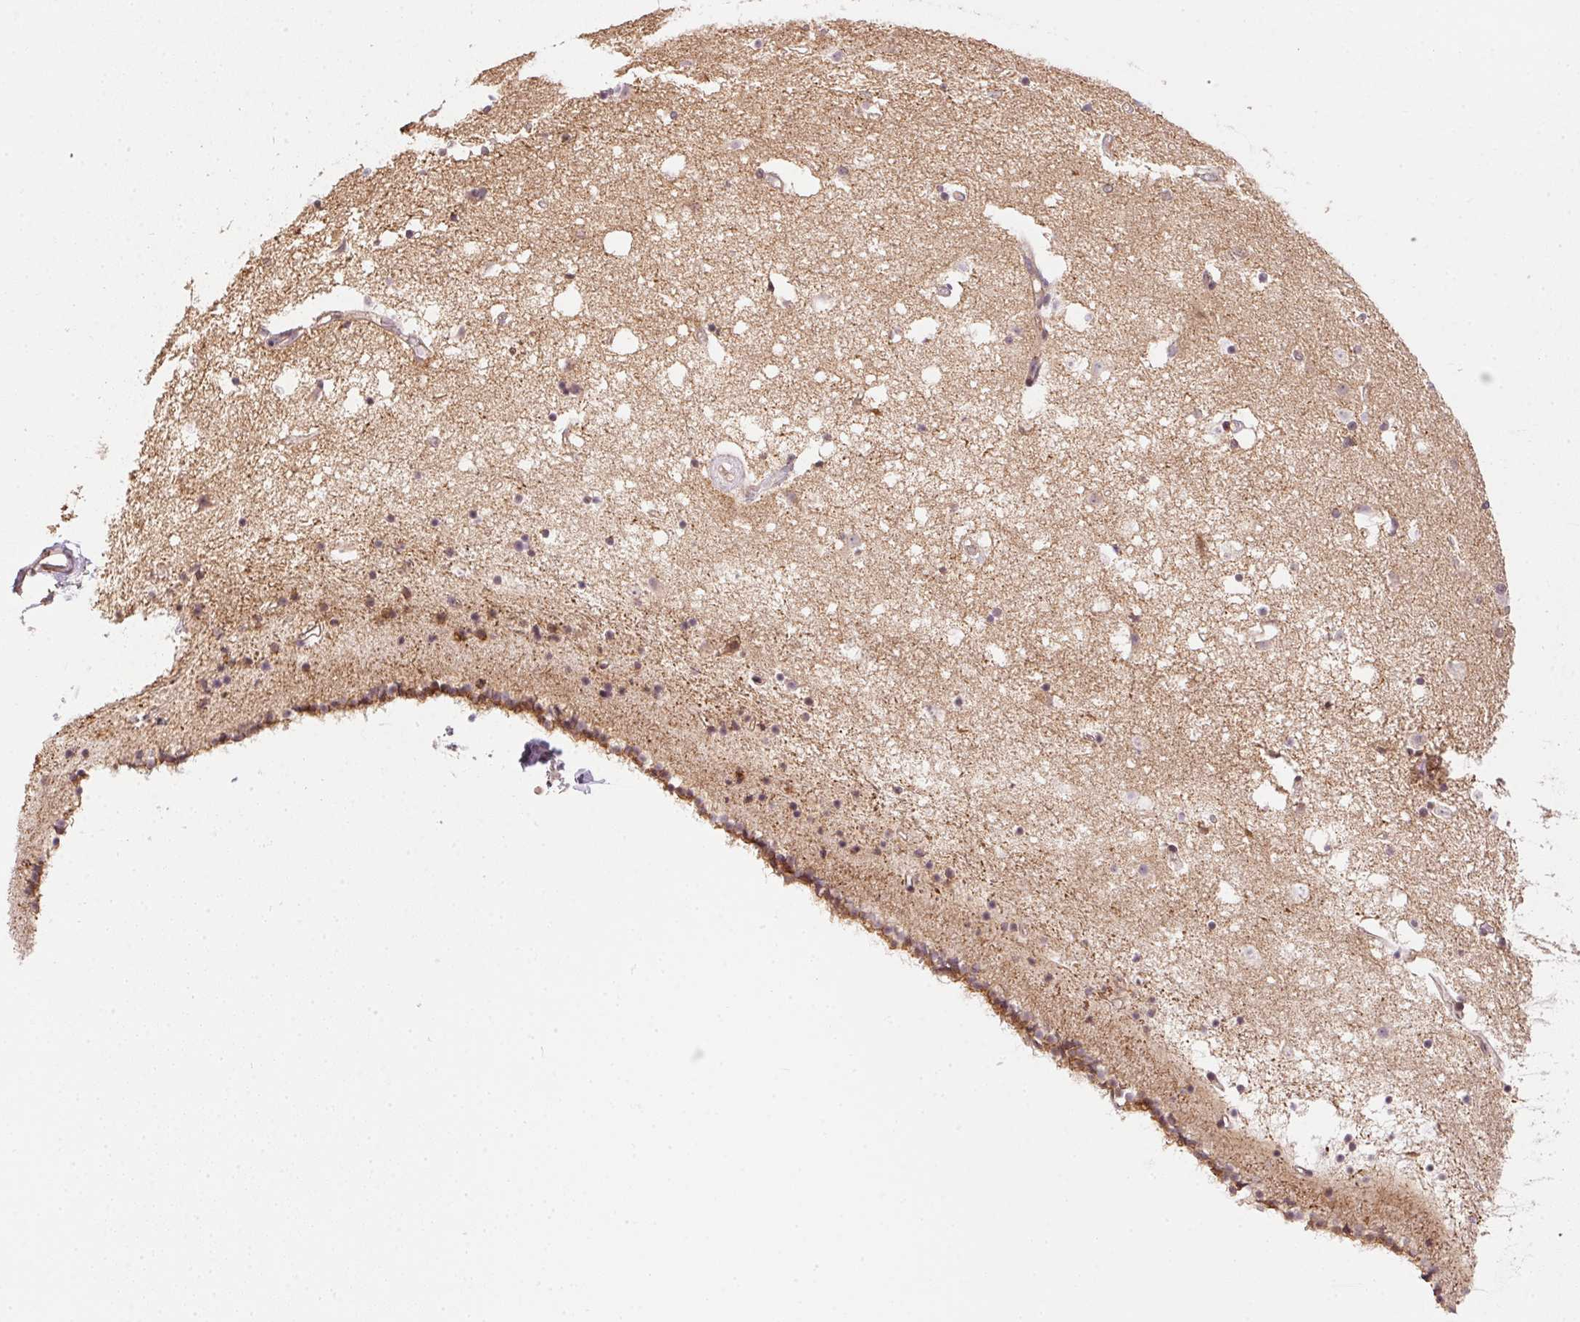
{"staining": {"intensity": "negative", "quantity": "none", "location": "none"}, "tissue": "caudate", "cell_type": "Glial cells", "image_type": "normal", "snomed": [{"axis": "morphology", "description": "Normal tissue, NOS"}, {"axis": "topography", "description": "Lateral ventricle wall"}], "caption": "An immunohistochemistry micrograph of unremarkable caudate is shown. There is no staining in glial cells of caudate. (Stains: DAB (3,3'-diaminobenzidine) immunohistochemistry with hematoxylin counter stain, Microscopy: brightfield microscopy at high magnification).", "gene": "CFAP92", "patient": {"sex": "female", "age": 71}}